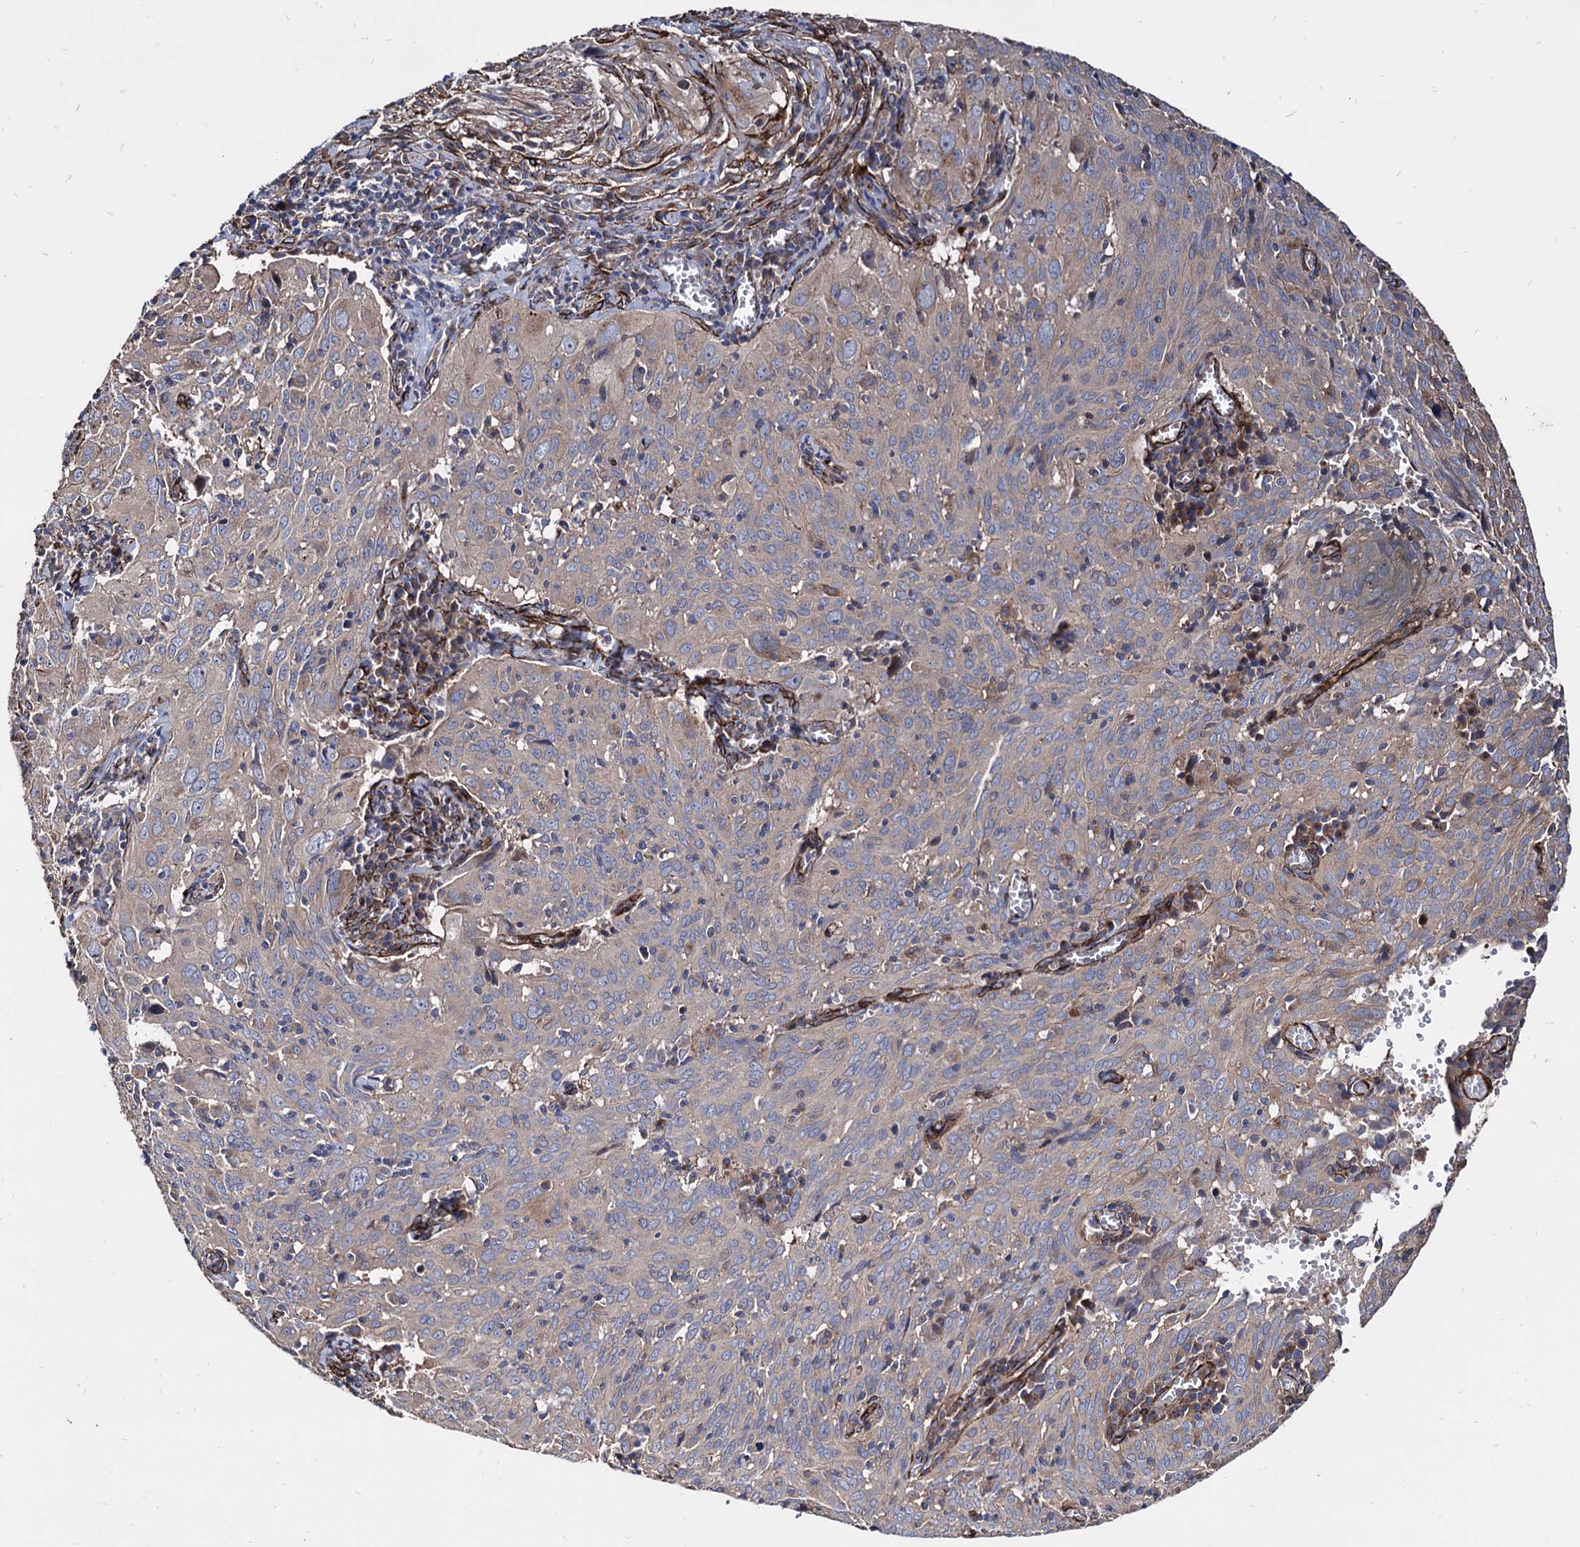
{"staining": {"intensity": "weak", "quantity": "<25%", "location": "cytoplasmic/membranous"}, "tissue": "cervical cancer", "cell_type": "Tumor cells", "image_type": "cancer", "snomed": [{"axis": "morphology", "description": "Squamous cell carcinoma, NOS"}, {"axis": "topography", "description": "Cervix"}], "caption": "DAB (3,3'-diaminobenzidine) immunohistochemical staining of human squamous cell carcinoma (cervical) shows no significant expression in tumor cells. The staining is performed using DAB (3,3'-diaminobenzidine) brown chromogen with nuclei counter-stained in using hematoxylin.", "gene": "WDR11", "patient": {"sex": "female", "age": 31}}